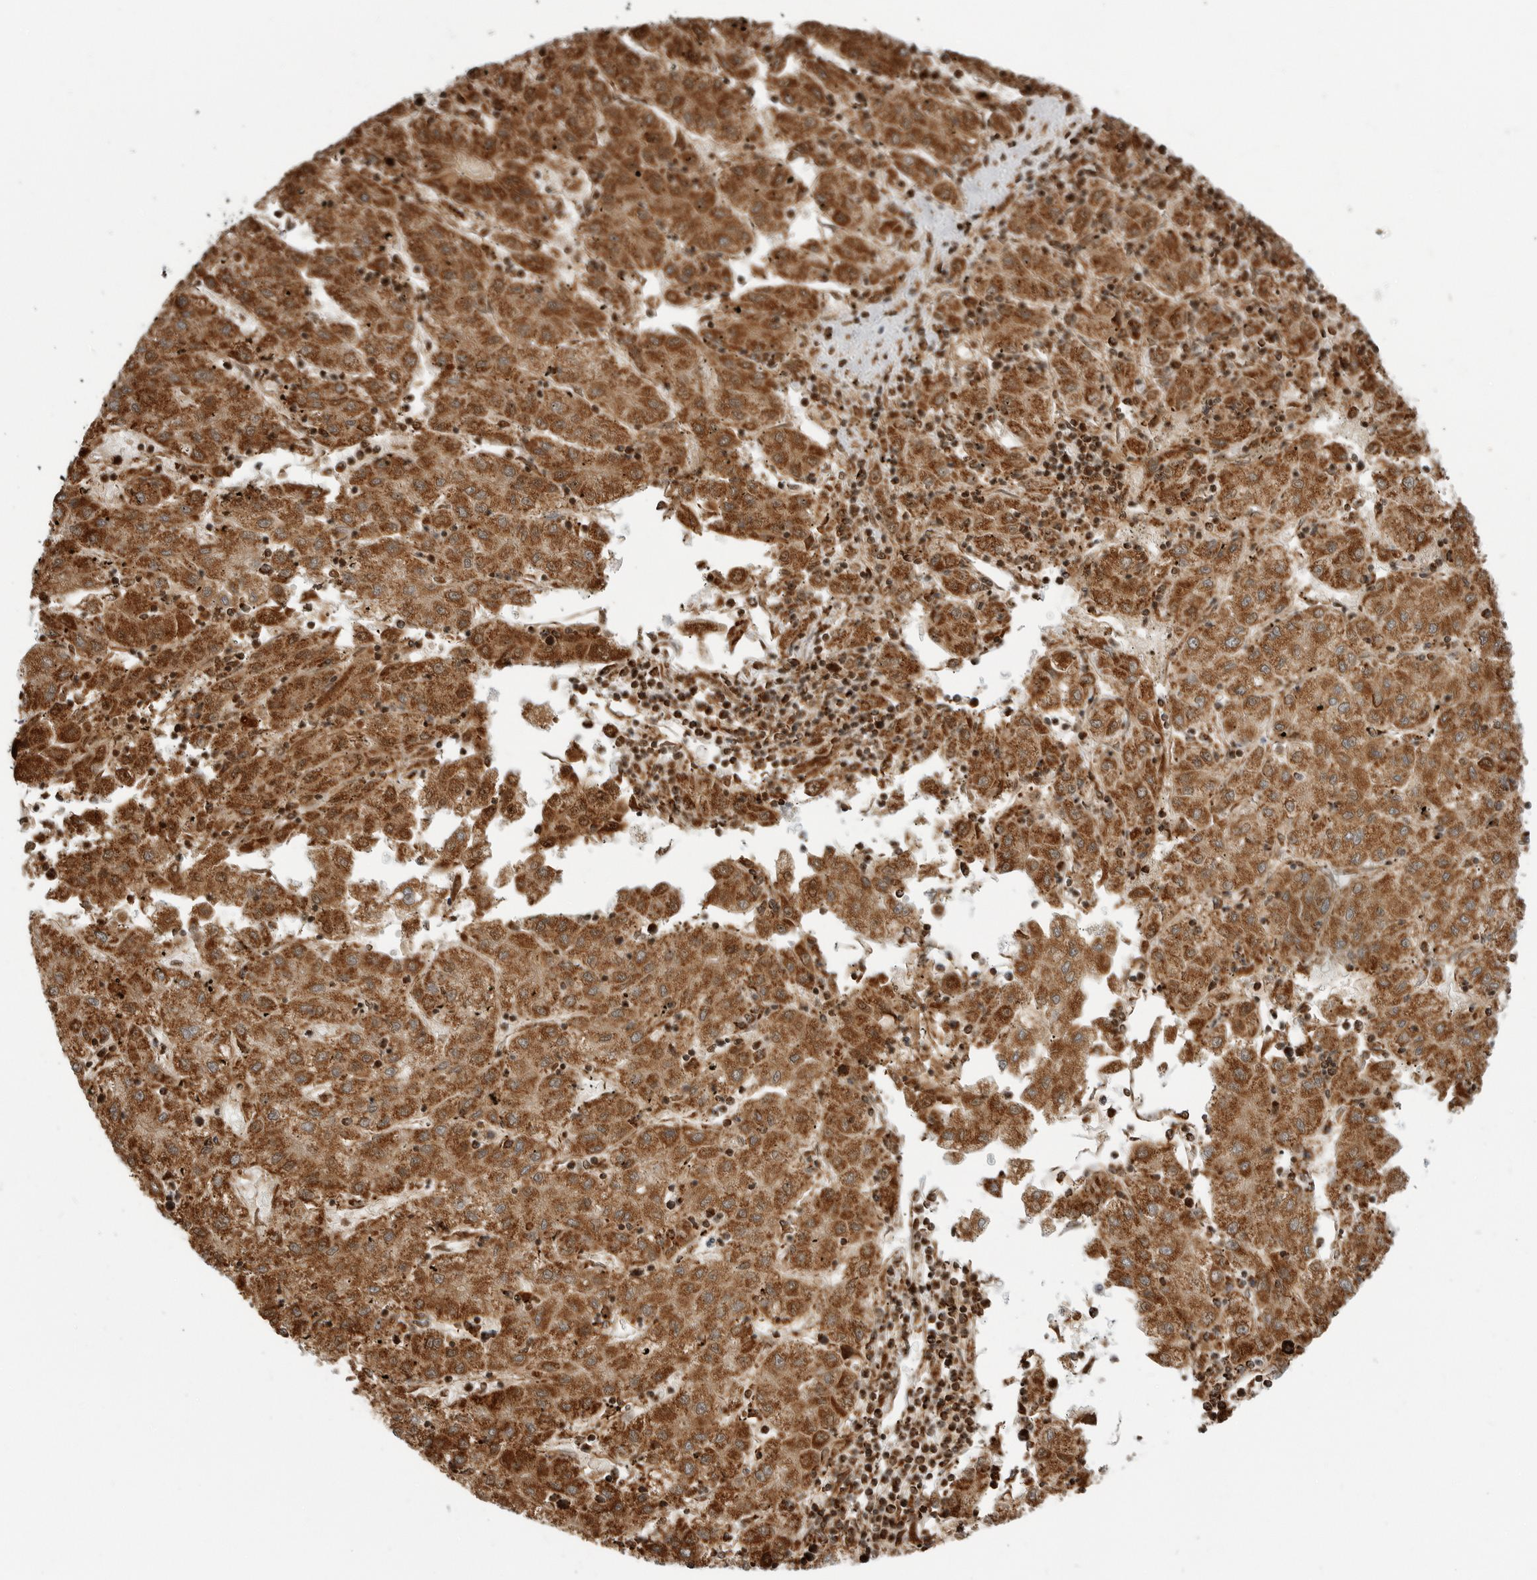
{"staining": {"intensity": "strong", "quantity": ">75%", "location": "cytoplasmic/membranous"}, "tissue": "liver cancer", "cell_type": "Tumor cells", "image_type": "cancer", "snomed": [{"axis": "morphology", "description": "Carcinoma, Hepatocellular, NOS"}, {"axis": "topography", "description": "Liver"}], "caption": "This is a histology image of immunohistochemistry staining of hepatocellular carcinoma (liver), which shows strong staining in the cytoplasmic/membranous of tumor cells.", "gene": "BMP2K", "patient": {"sex": "male", "age": 72}}